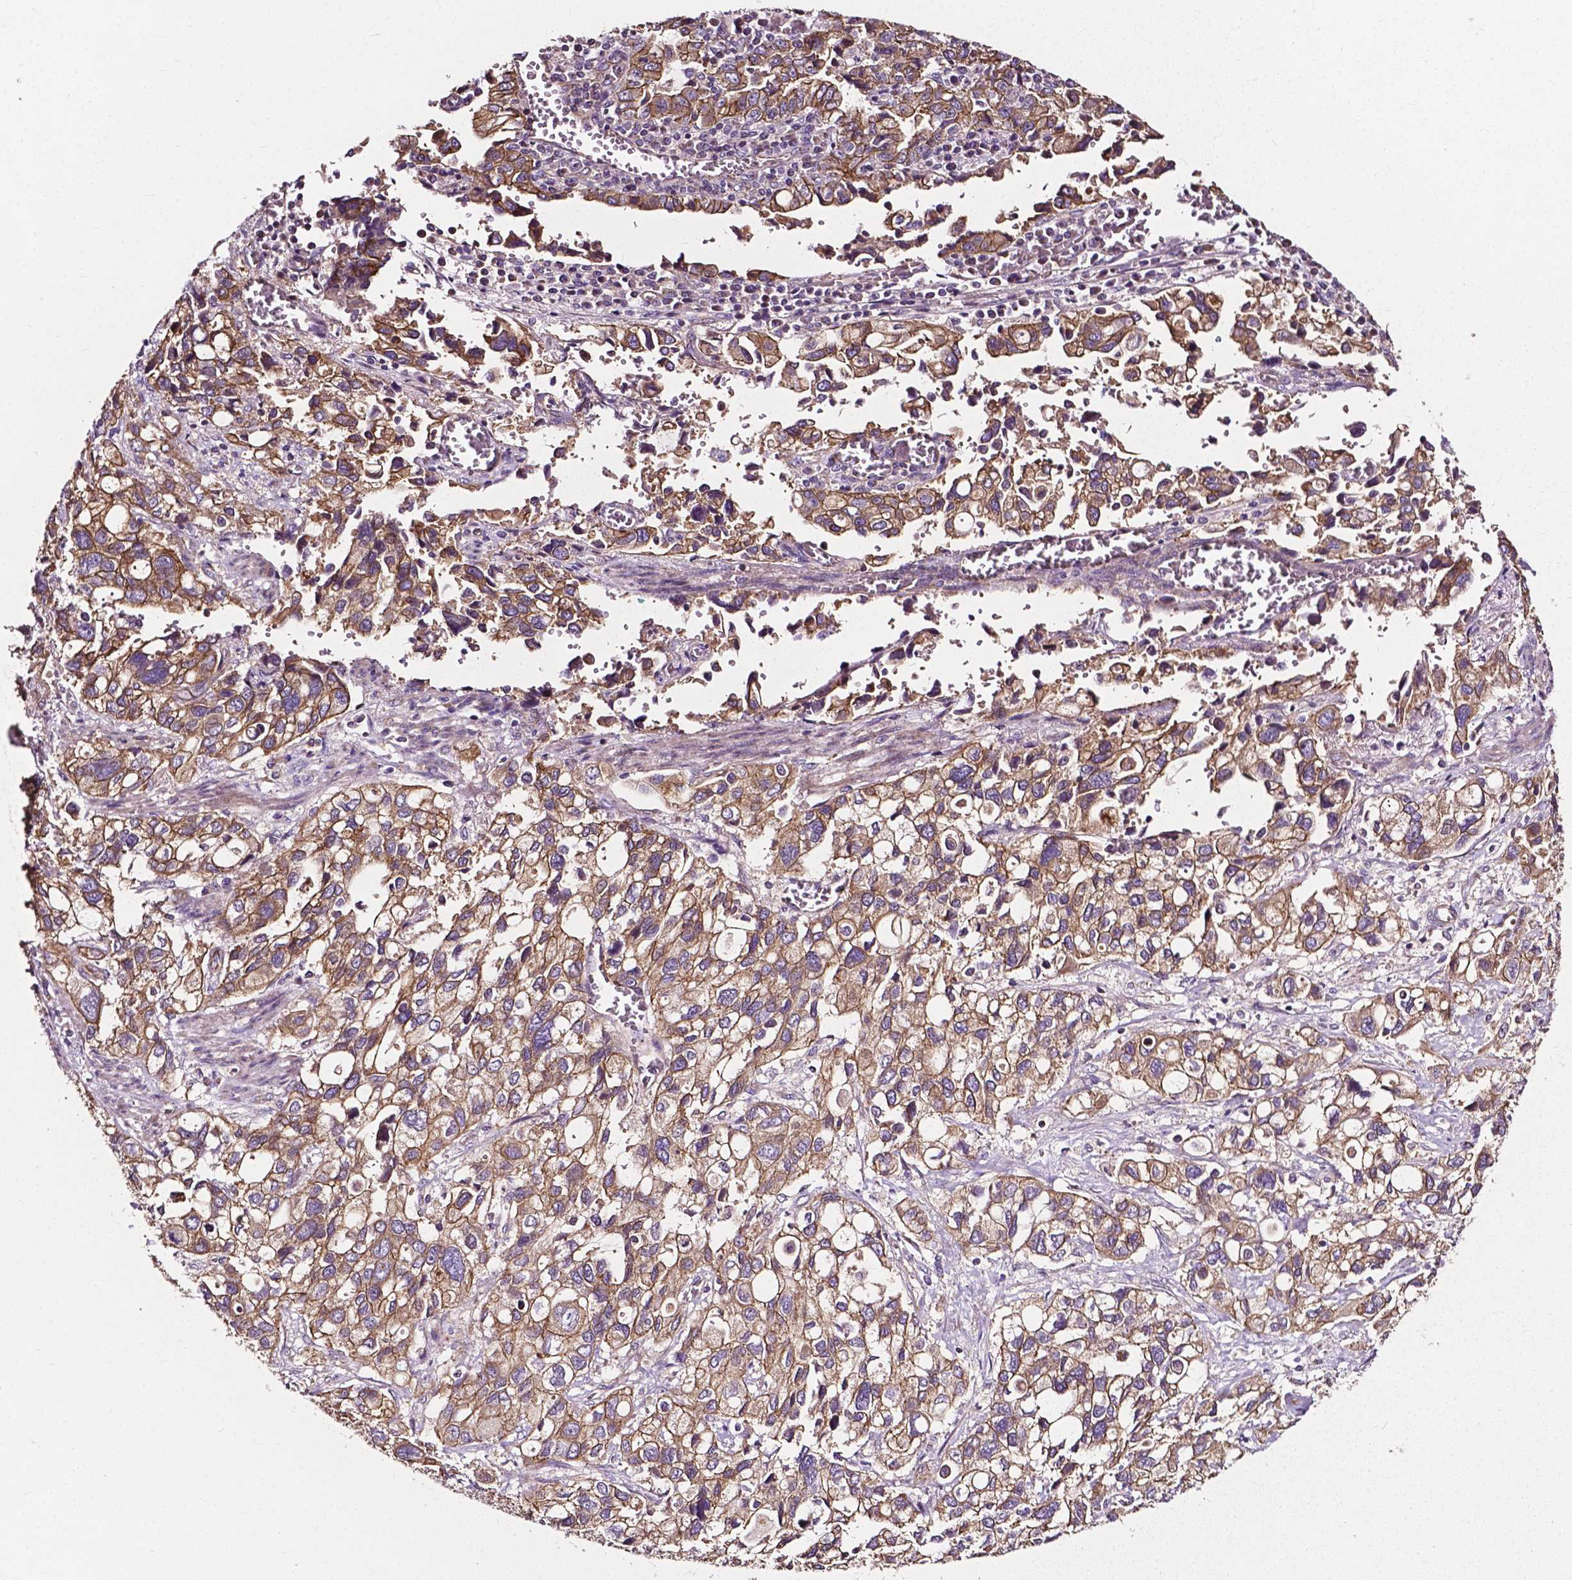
{"staining": {"intensity": "weak", "quantity": ">75%", "location": "cytoplasmic/membranous"}, "tissue": "stomach cancer", "cell_type": "Tumor cells", "image_type": "cancer", "snomed": [{"axis": "morphology", "description": "Adenocarcinoma, NOS"}, {"axis": "topography", "description": "Stomach, upper"}], "caption": "Approximately >75% of tumor cells in human stomach adenocarcinoma show weak cytoplasmic/membranous protein staining as visualized by brown immunohistochemical staining.", "gene": "ATG16L1", "patient": {"sex": "female", "age": 81}}